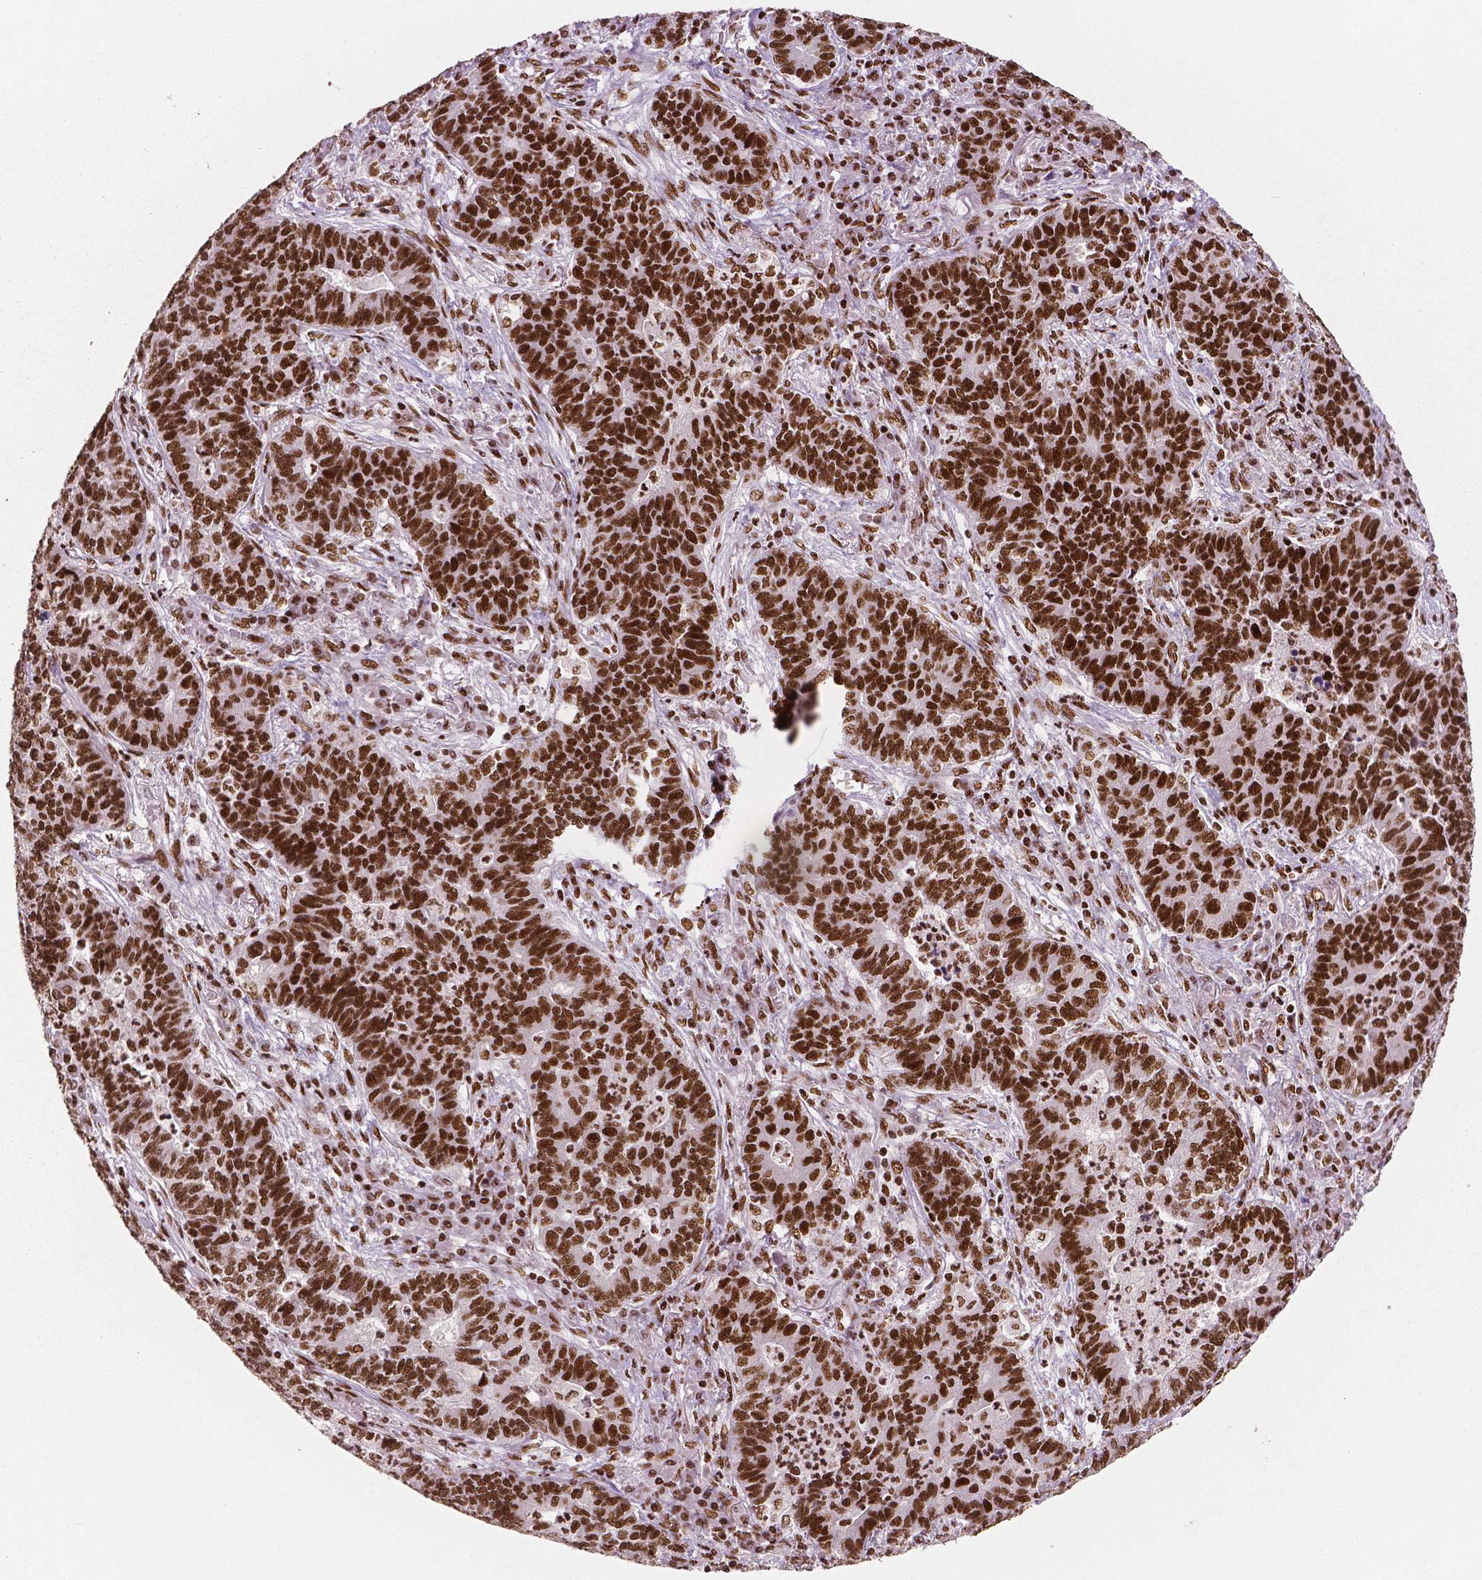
{"staining": {"intensity": "strong", "quantity": ">75%", "location": "nuclear"}, "tissue": "lung cancer", "cell_type": "Tumor cells", "image_type": "cancer", "snomed": [{"axis": "morphology", "description": "Adenocarcinoma, NOS"}, {"axis": "topography", "description": "Lung"}], "caption": "Immunohistochemistry staining of lung cancer, which shows high levels of strong nuclear staining in approximately >75% of tumor cells indicating strong nuclear protein positivity. The staining was performed using DAB (brown) for protein detection and nuclei were counterstained in hematoxylin (blue).", "gene": "BRD4", "patient": {"sex": "female", "age": 57}}